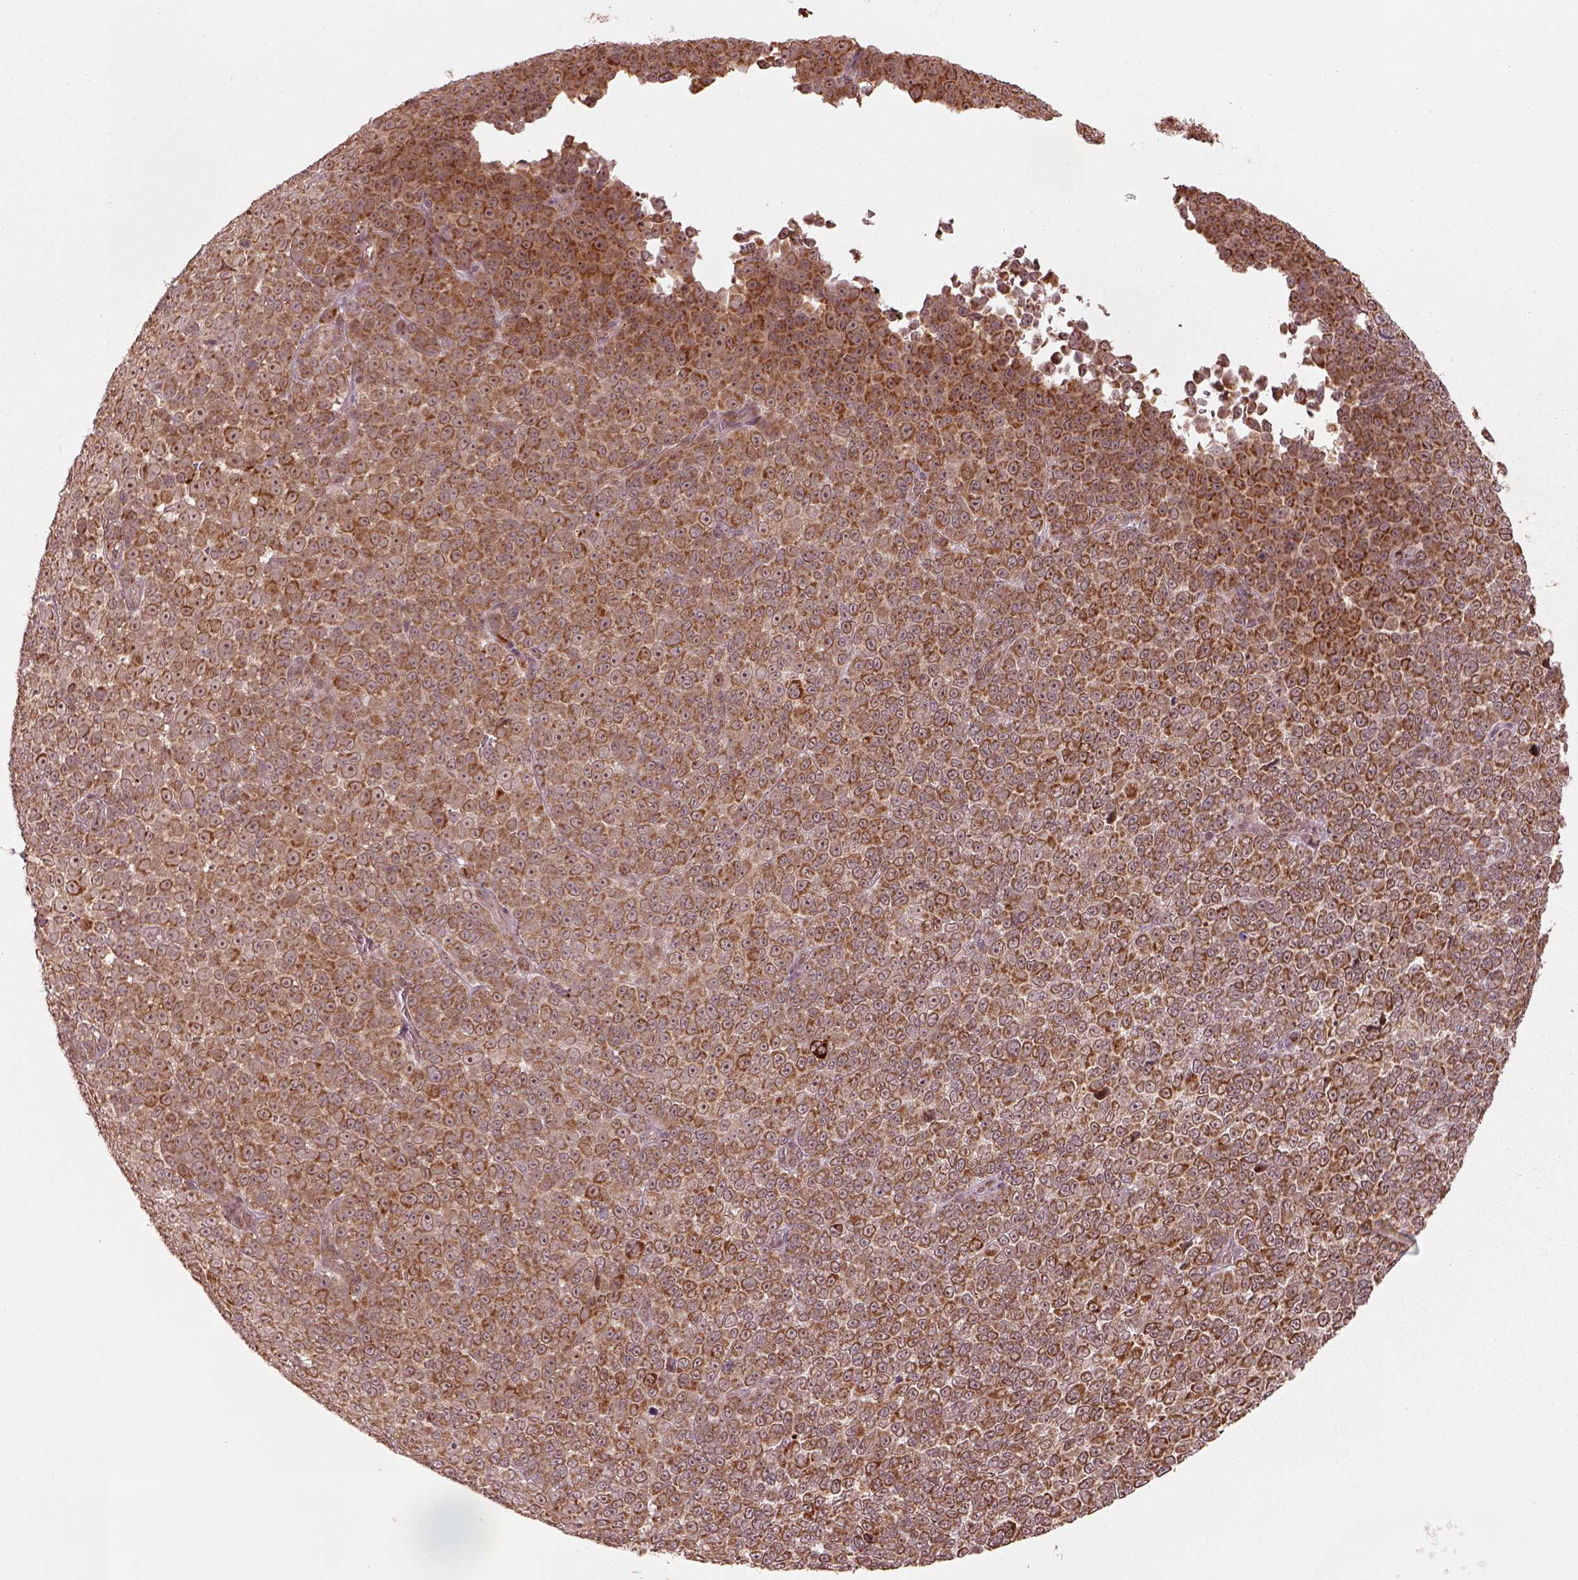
{"staining": {"intensity": "moderate", "quantity": ">75%", "location": "cytoplasmic/membranous"}, "tissue": "melanoma", "cell_type": "Tumor cells", "image_type": "cancer", "snomed": [{"axis": "morphology", "description": "Malignant melanoma, NOS"}, {"axis": "topography", "description": "Skin"}], "caption": "The immunohistochemical stain labels moderate cytoplasmic/membranous positivity in tumor cells of melanoma tissue.", "gene": "SEL1L3", "patient": {"sex": "female", "age": 95}}